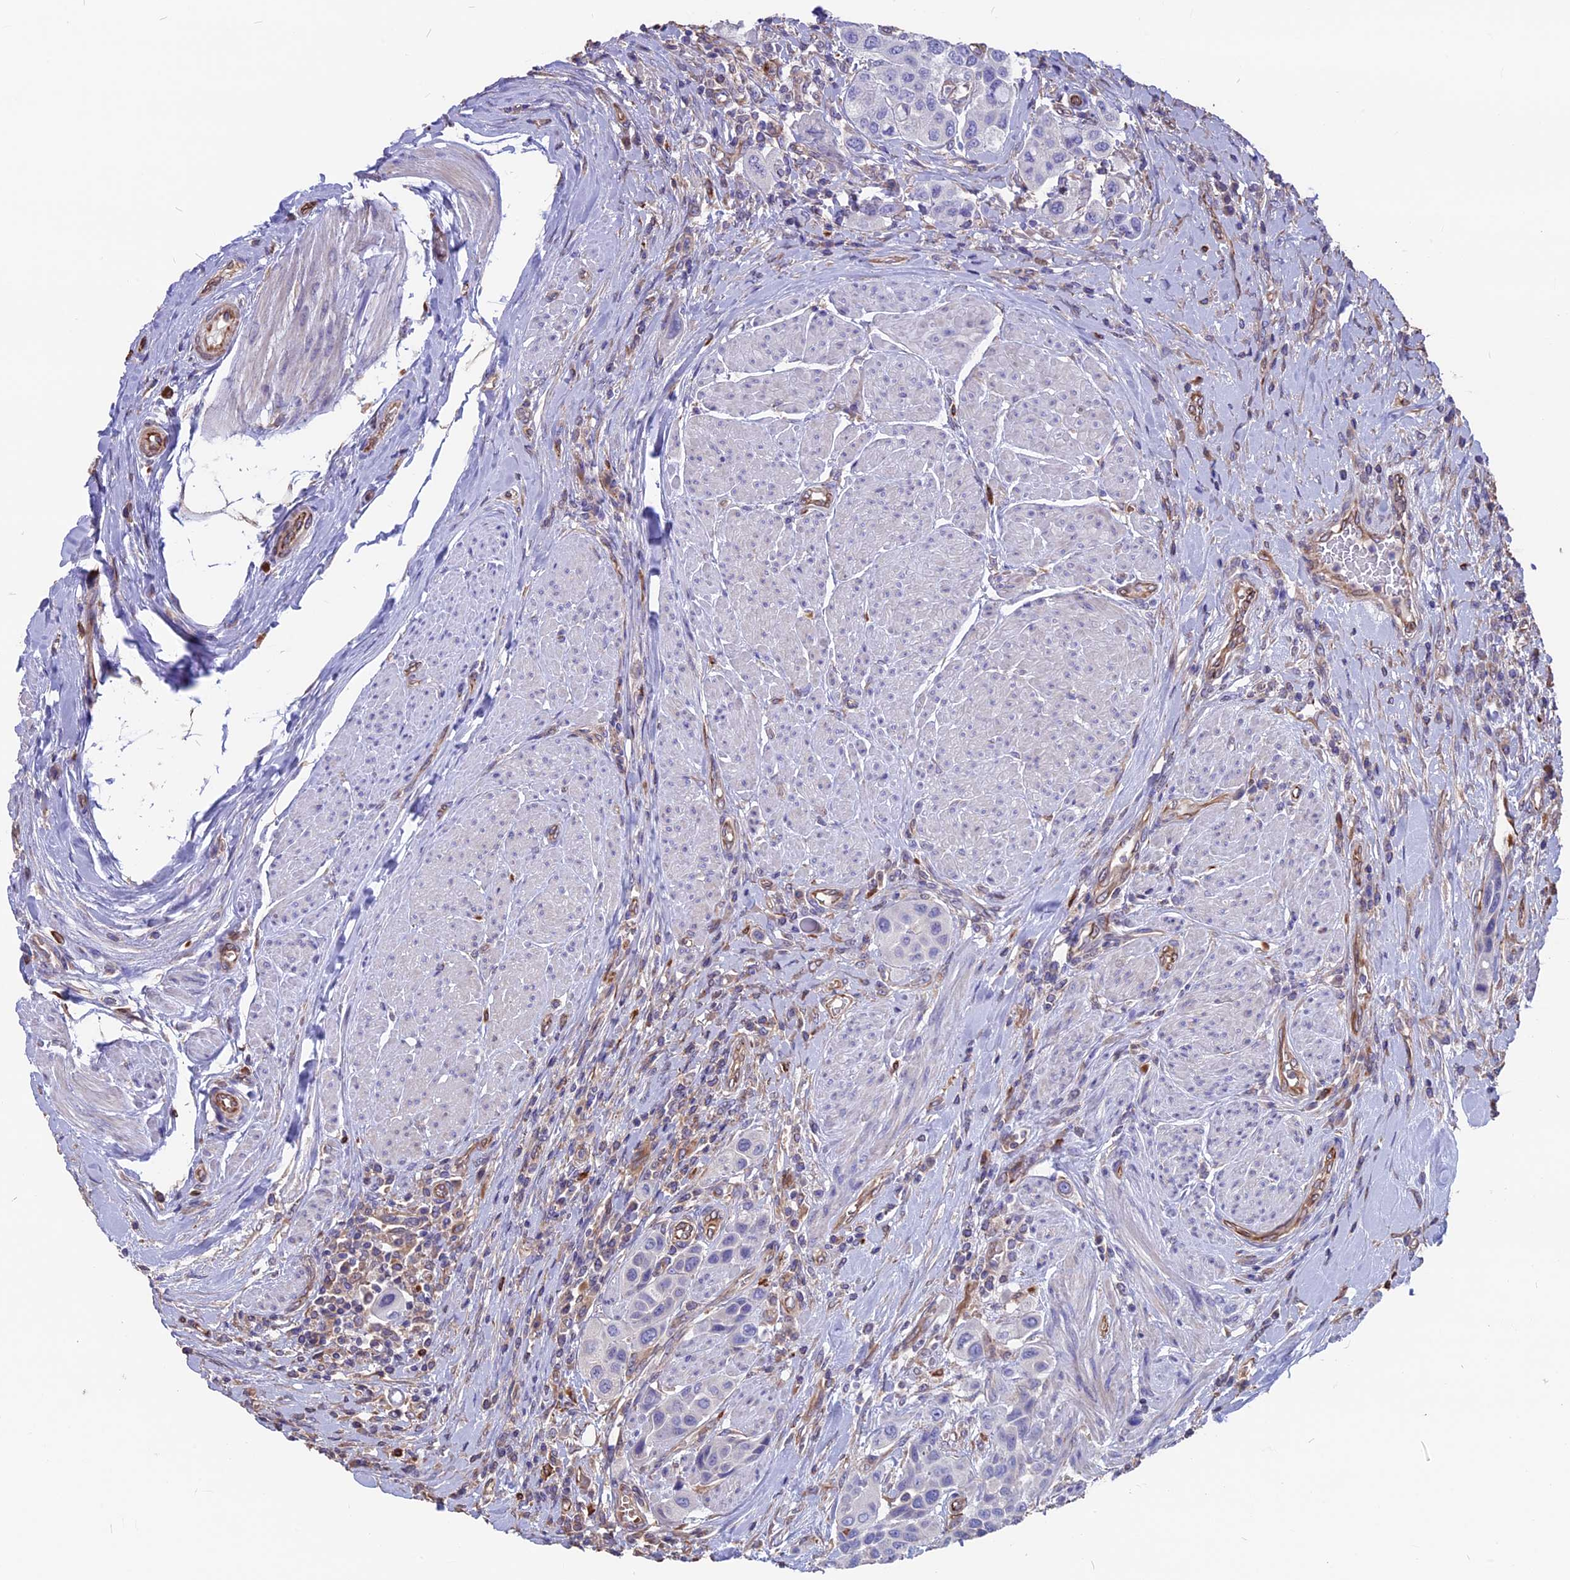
{"staining": {"intensity": "negative", "quantity": "none", "location": "none"}, "tissue": "urothelial cancer", "cell_type": "Tumor cells", "image_type": "cancer", "snomed": [{"axis": "morphology", "description": "Urothelial carcinoma, High grade"}, {"axis": "topography", "description": "Urinary bladder"}], "caption": "High power microscopy photomicrograph of an immunohistochemistry (IHC) photomicrograph of urothelial cancer, revealing no significant staining in tumor cells.", "gene": "SEH1L", "patient": {"sex": "male", "age": 50}}